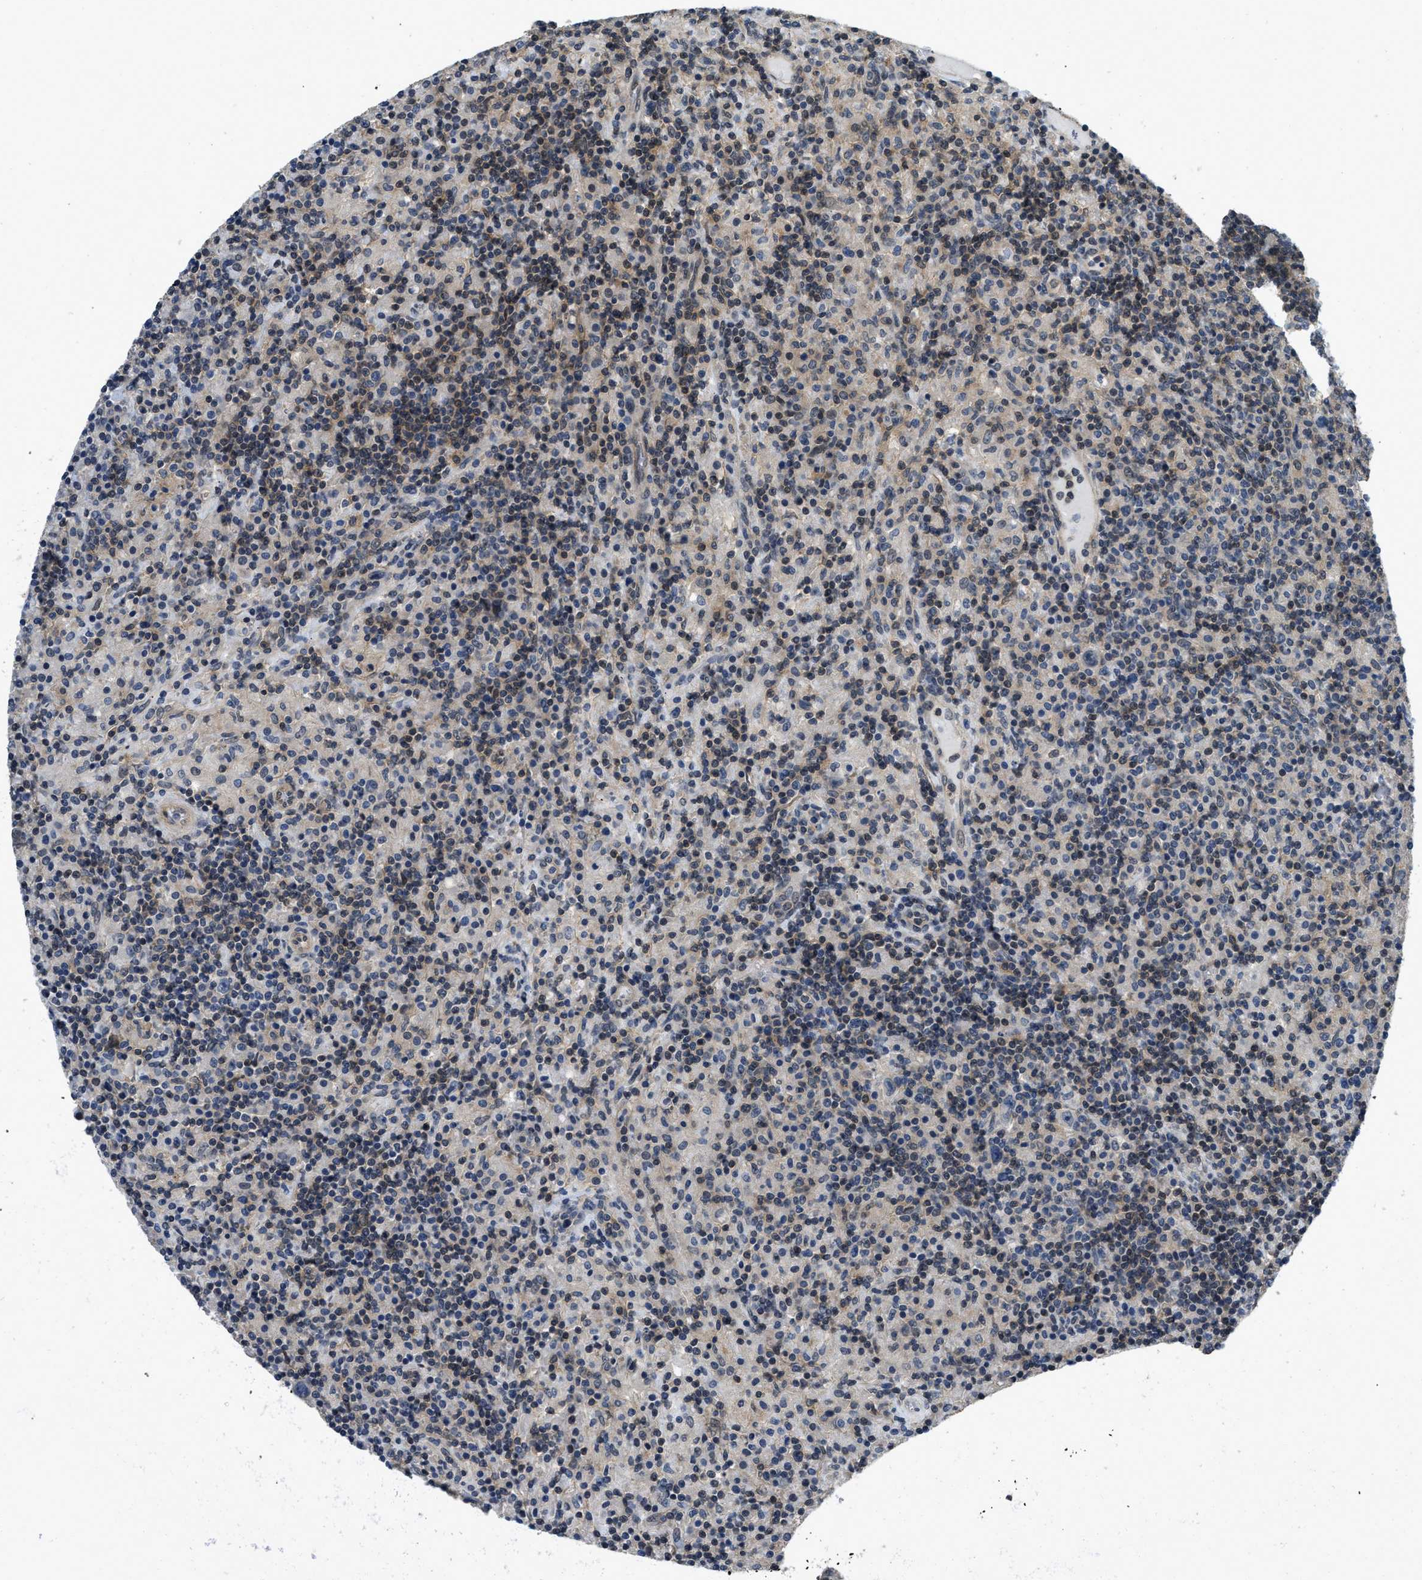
{"staining": {"intensity": "negative", "quantity": "none", "location": "none"}, "tissue": "lymphoma", "cell_type": "Tumor cells", "image_type": "cancer", "snomed": [{"axis": "morphology", "description": "Hodgkin's disease, NOS"}, {"axis": "topography", "description": "Lymph node"}], "caption": "Immunohistochemistry (IHC) histopathology image of lymphoma stained for a protein (brown), which demonstrates no expression in tumor cells.", "gene": "TES", "patient": {"sex": "male", "age": 70}}